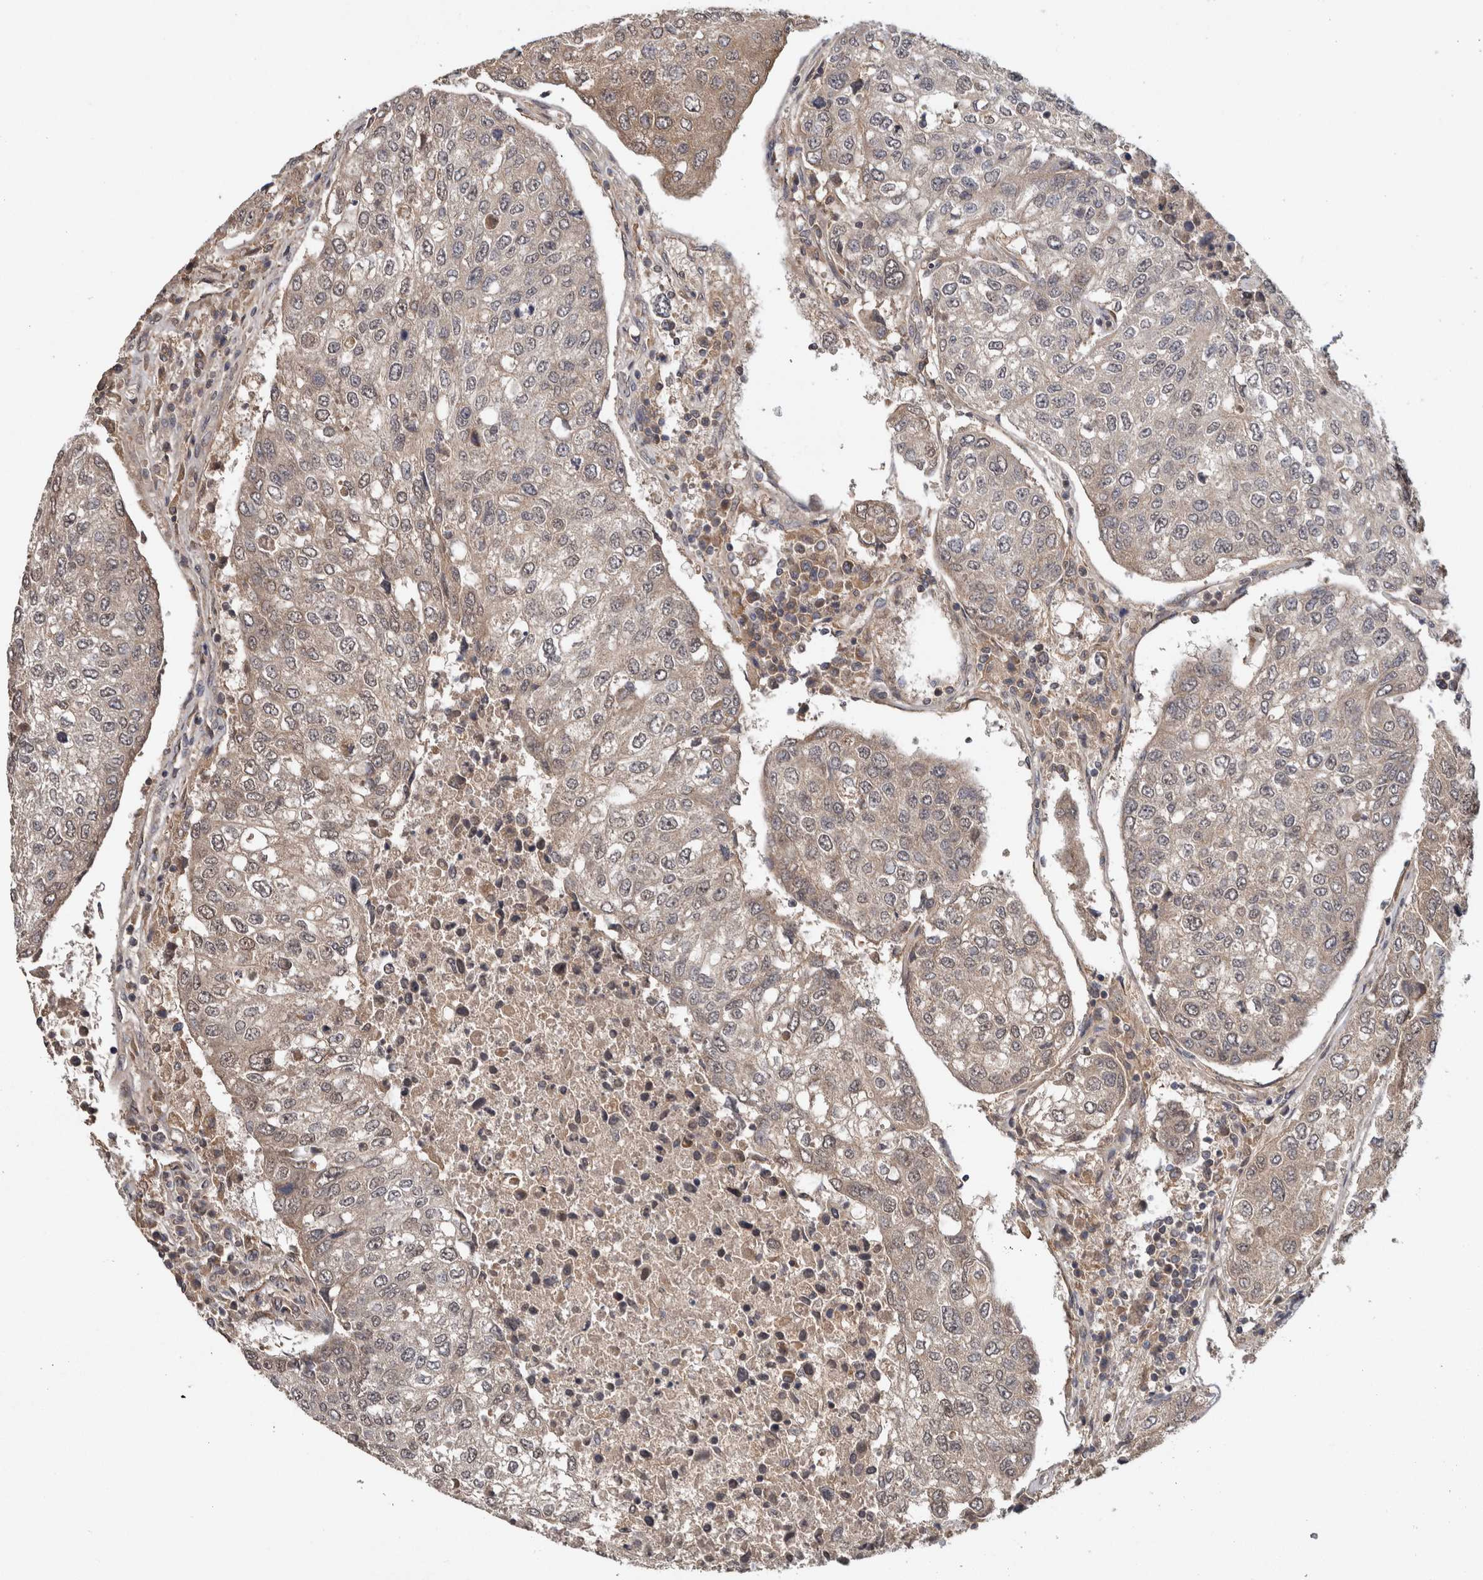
{"staining": {"intensity": "weak", "quantity": "<25%", "location": "cytoplasmic/membranous"}, "tissue": "urothelial cancer", "cell_type": "Tumor cells", "image_type": "cancer", "snomed": [{"axis": "morphology", "description": "Urothelial carcinoma, High grade"}, {"axis": "topography", "description": "Lymph node"}, {"axis": "topography", "description": "Urinary bladder"}], "caption": "The image demonstrates no staining of tumor cells in urothelial cancer. Nuclei are stained in blue.", "gene": "HMOX2", "patient": {"sex": "male", "age": 51}}